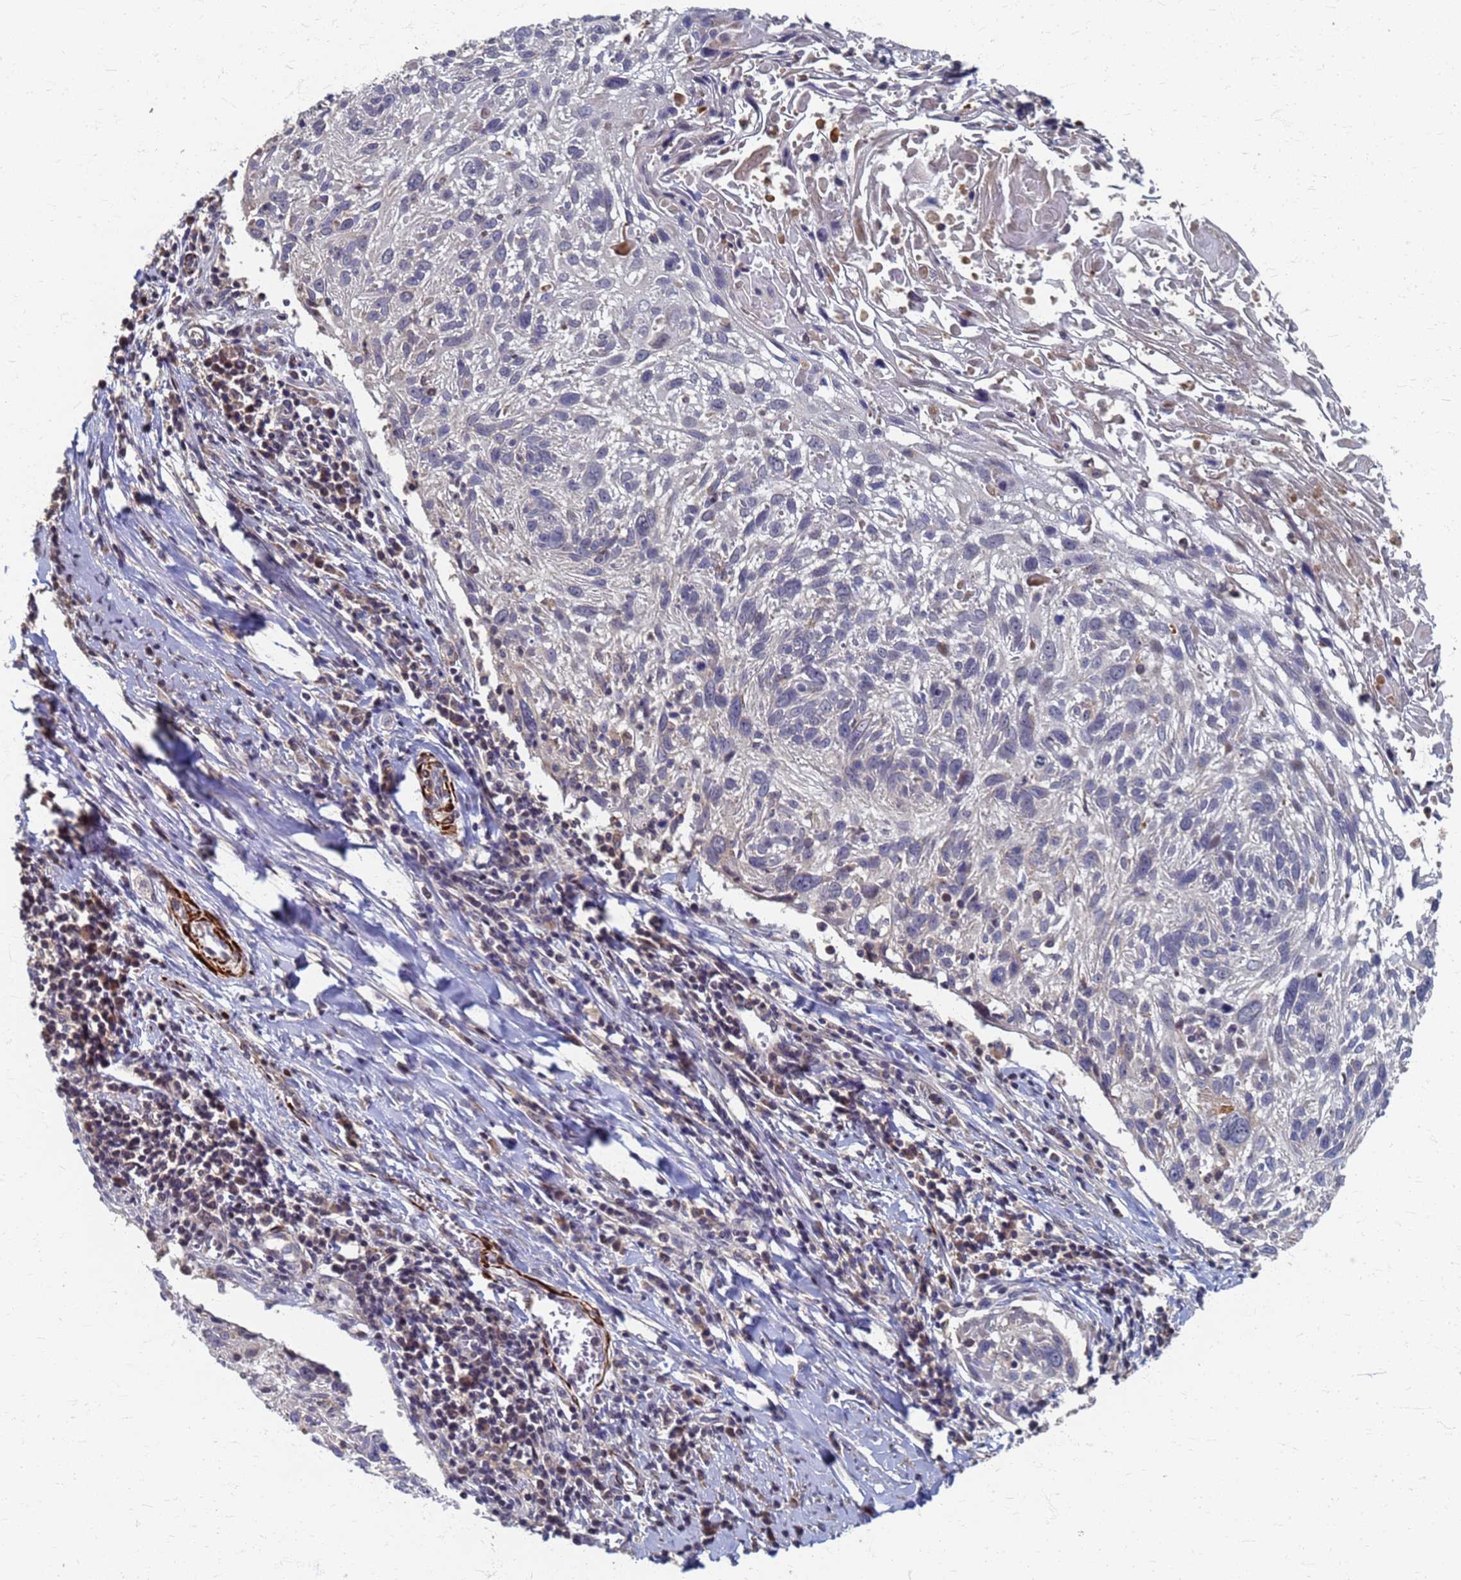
{"staining": {"intensity": "negative", "quantity": "none", "location": "none"}, "tissue": "cervical cancer", "cell_type": "Tumor cells", "image_type": "cancer", "snomed": [{"axis": "morphology", "description": "Squamous cell carcinoma, NOS"}, {"axis": "topography", "description": "Cervix"}], "caption": "Protein analysis of squamous cell carcinoma (cervical) demonstrates no significant positivity in tumor cells.", "gene": "ATPAF1", "patient": {"sex": "female", "age": 51}}